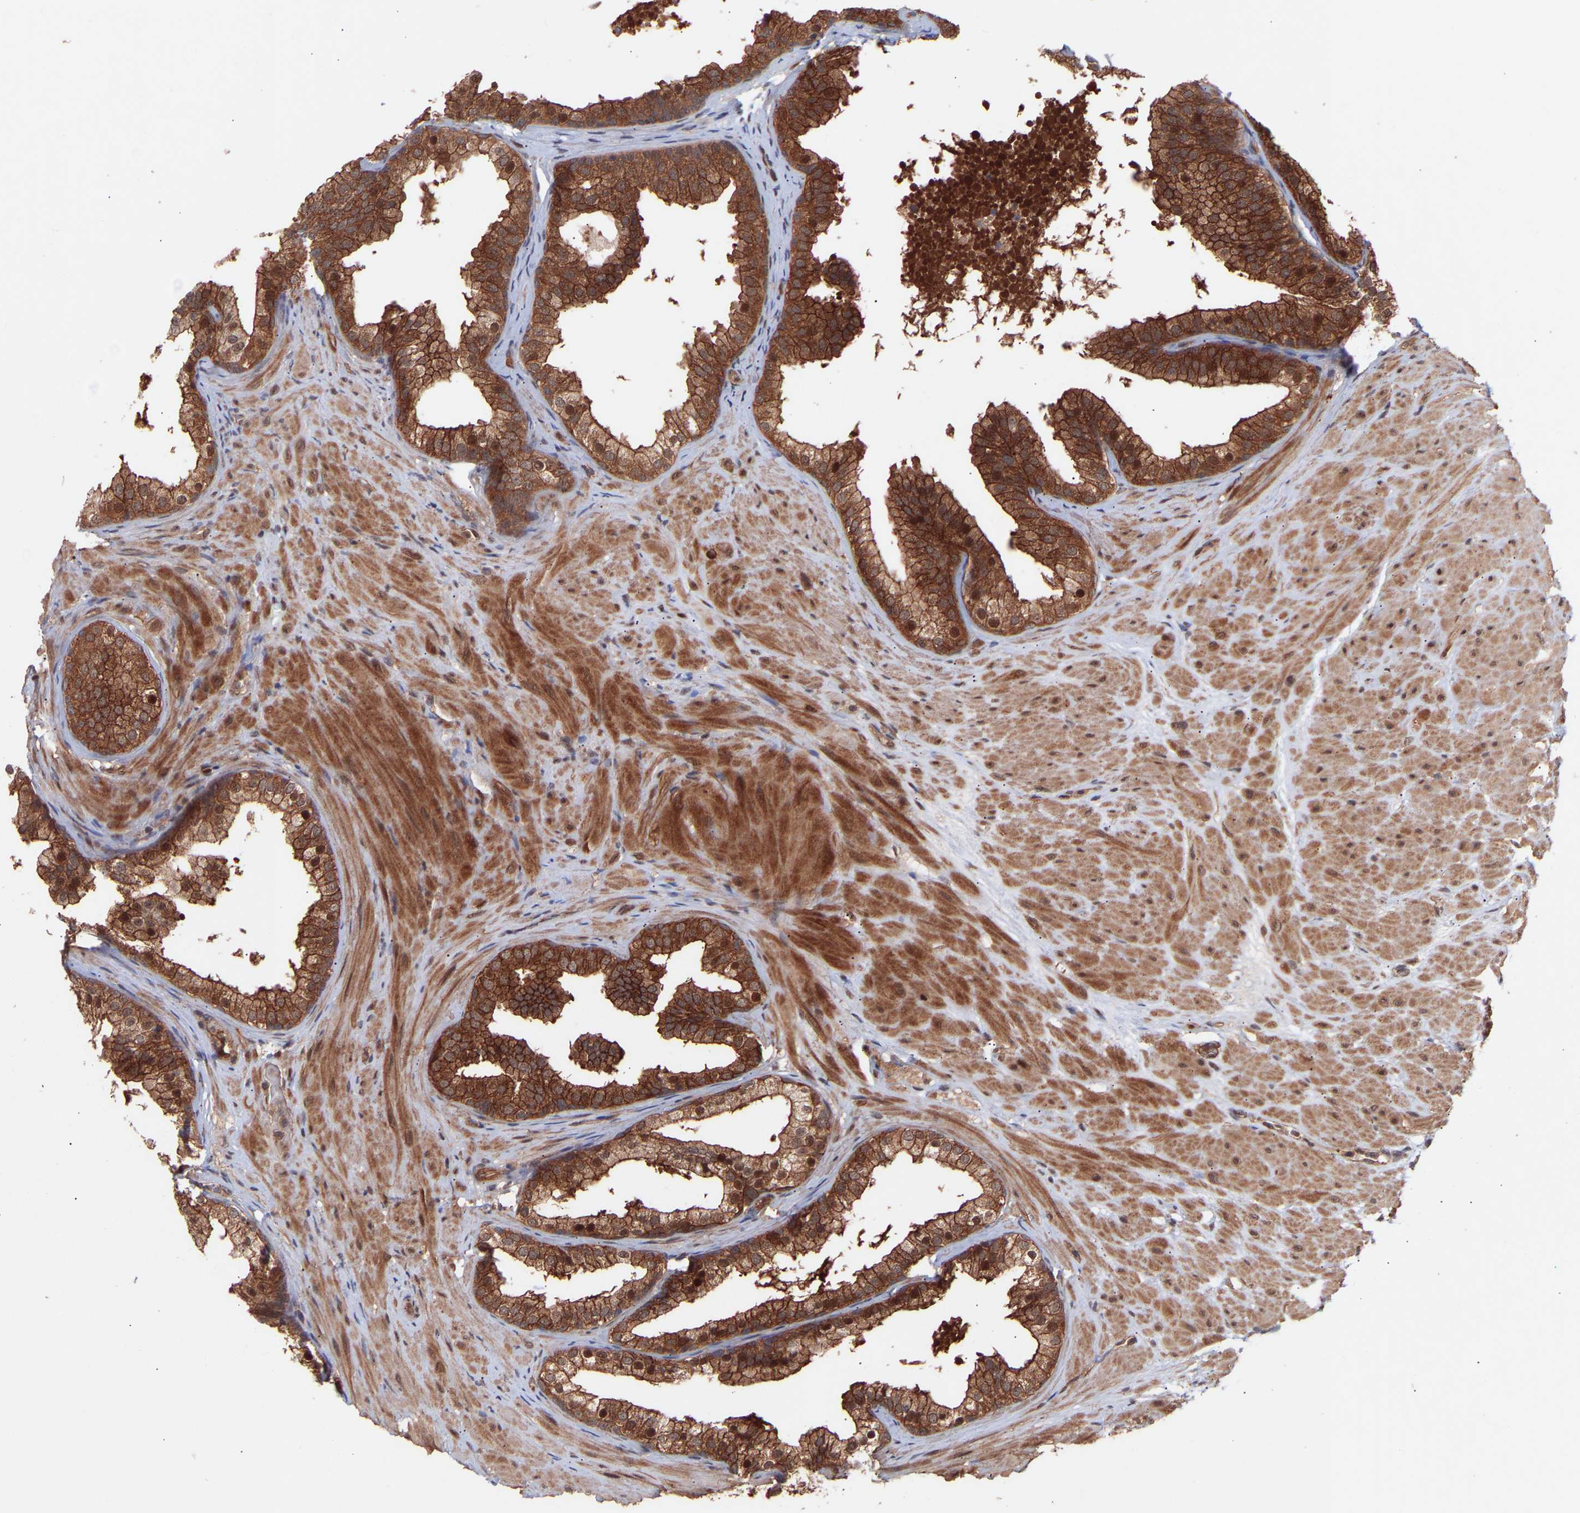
{"staining": {"intensity": "strong", "quantity": ">75%", "location": "cytoplasmic/membranous,nuclear"}, "tissue": "prostate cancer", "cell_type": "Tumor cells", "image_type": "cancer", "snomed": [{"axis": "morphology", "description": "Adenocarcinoma, Low grade"}, {"axis": "topography", "description": "Prostate"}], "caption": "Tumor cells show strong cytoplasmic/membranous and nuclear expression in about >75% of cells in prostate low-grade adenocarcinoma. The protein of interest is stained brown, and the nuclei are stained in blue (DAB (3,3'-diaminobenzidine) IHC with brightfield microscopy, high magnification).", "gene": "PDLIM5", "patient": {"sex": "male", "age": 69}}